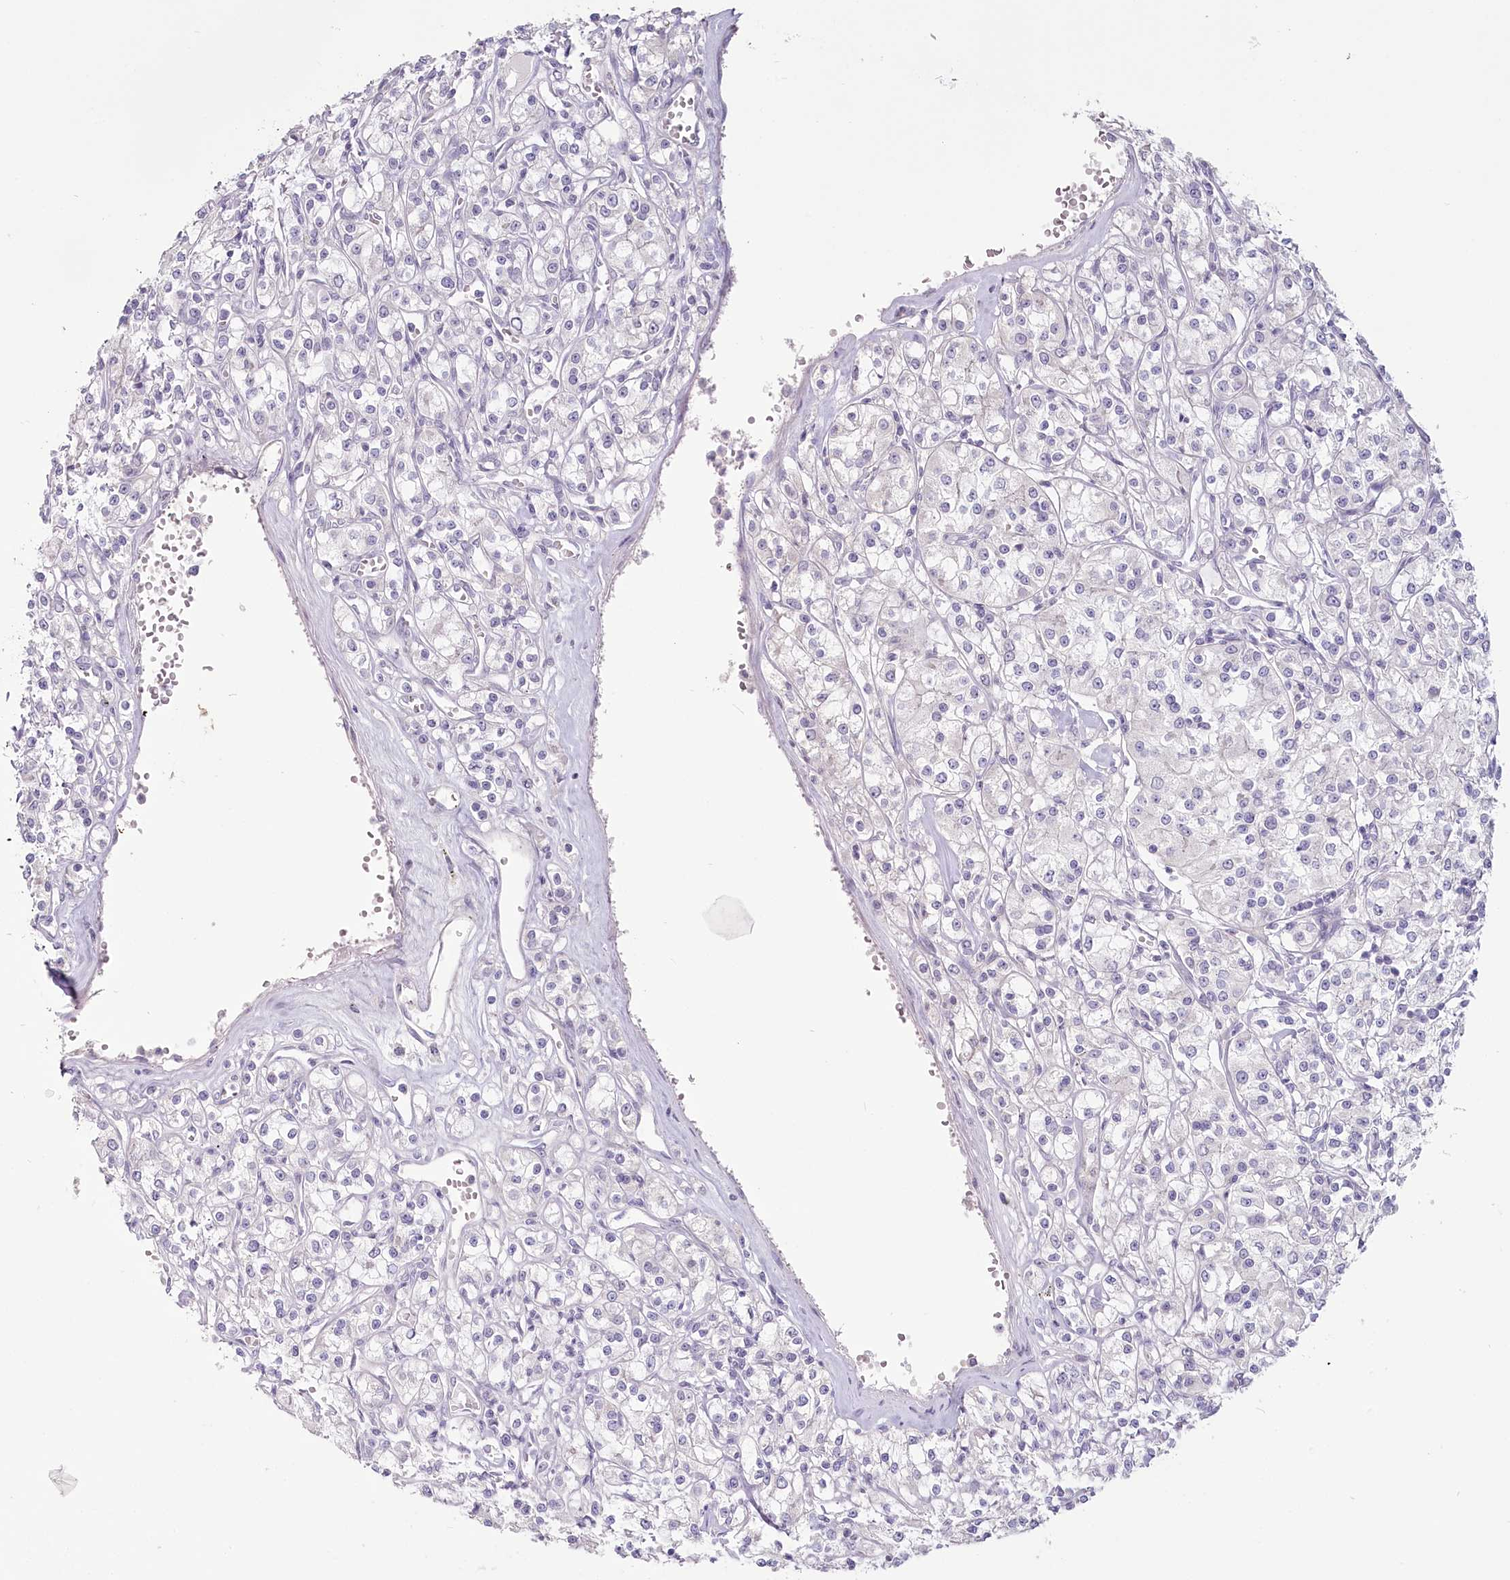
{"staining": {"intensity": "negative", "quantity": "none", "location": "none"}, "tissue": "renal cancer", "cell_type": "Tumor cells", "image_type": "cancer", "snomed": [{"axis": "morphology", "description": "Adenocarcinoma, NOS"}, {"axis": "topography", "description": "Kidney"}], "caption": "This photomicrograph is of adenocarcinoma (renal) stained with immunohistochemistry to label a protein in brown with the nuclei are counter-stained blue. There is no positivity in tumor cells.", "gene": "USP11", "patient": {"sex": "female", "age": 59}}